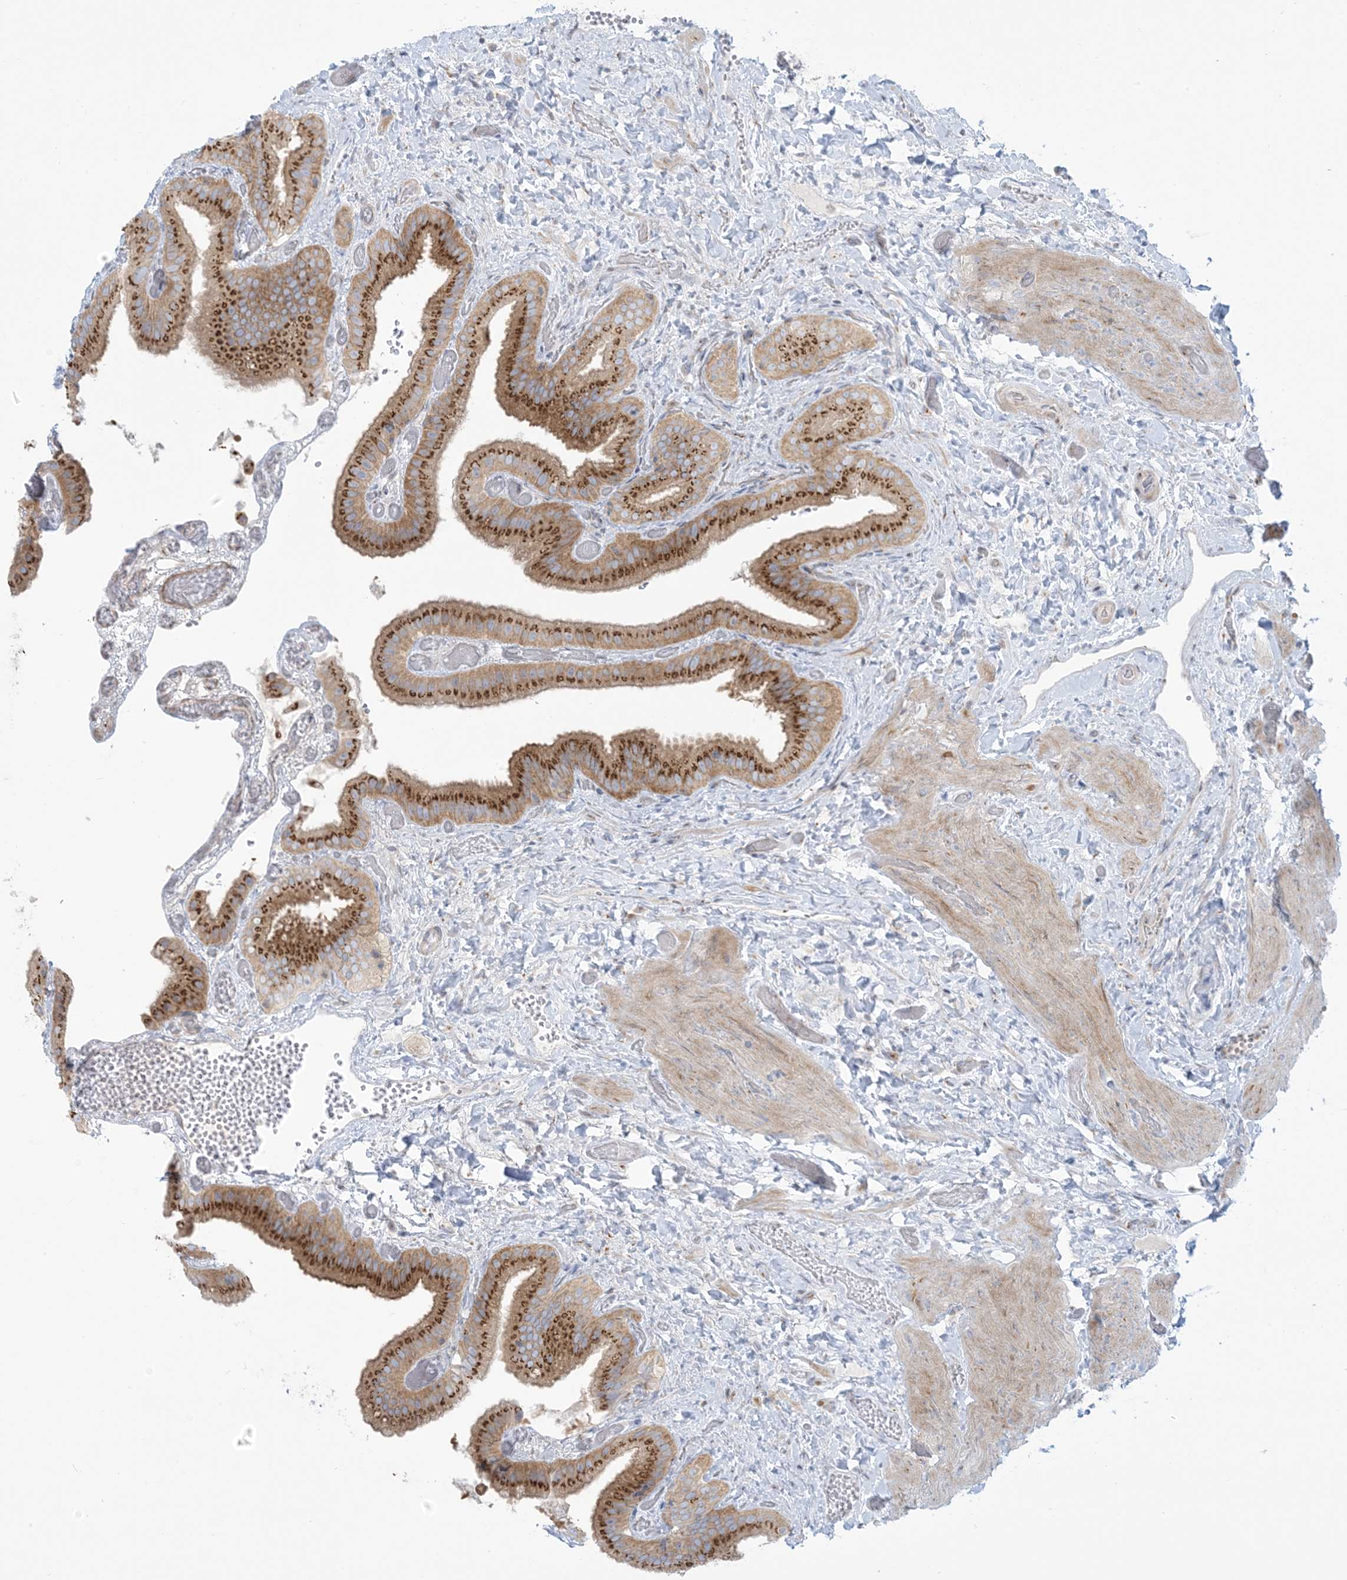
{"staining": {"intensity": "strong", "quantity": ">75%", "location": "cytoplasmic/membranous"}, "tissue": "gallbladder", "cell_type": "Glandular cells", "image_type": "normal", "snomed": [{"axis": "morphology", "description": "Normal tissue, NOS"}, {"axis": "topography", "description": "Gallbladder"}], "caption": "A micrograph of human gallbladder stained for a protein demonstrates strong cytoplasmic/membranous brown staining in glandular cells. (Stains: DAB in brown, nuclei in blue, Microscopy: brightfield microscopy at high magnification).", "gene": "AFTPH", "patient": {"sex": "female", "age": 64}}